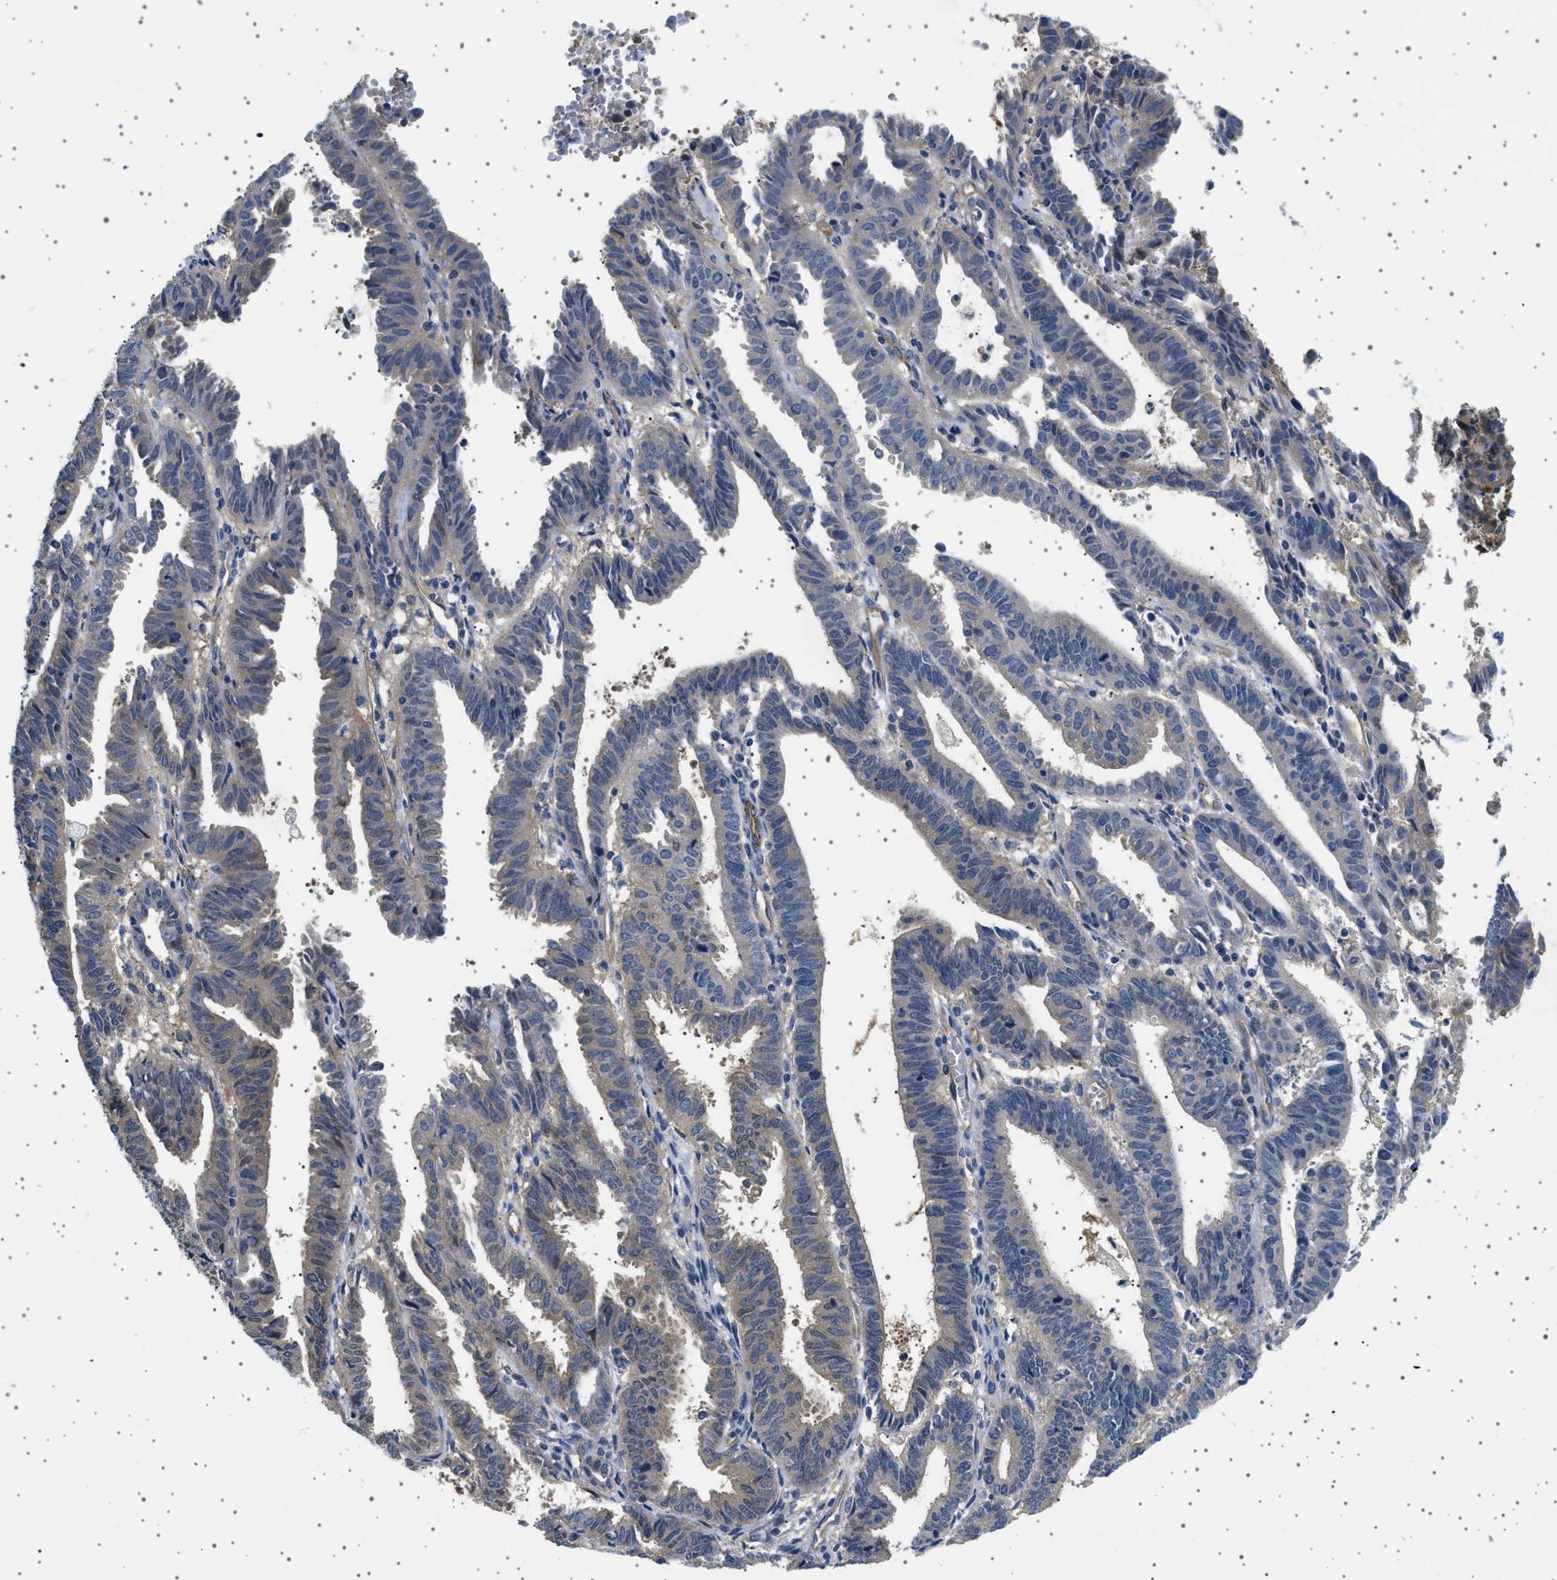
{"staining": {"intensity": "weak", "quantity": "<25%", "location": "cytoplasmic/membranous"}, "tissue": "endometrial cancer", "cell_type": "Tumor cells", "image_type": "cancer", "snomed": [{"axis": "morphology", "description": "Adenocarcinoma, NOS"}, {"axis": "topography", "description": "Uterus"}], "caption": "Tumor cells show no significant protein staining in endometrial adenocarcinoma. (Immunohistochemistry, brightfield microscopy, high magnification).", "gene": "PLPP6", "patient": {"sex": "female", "age": 83}}